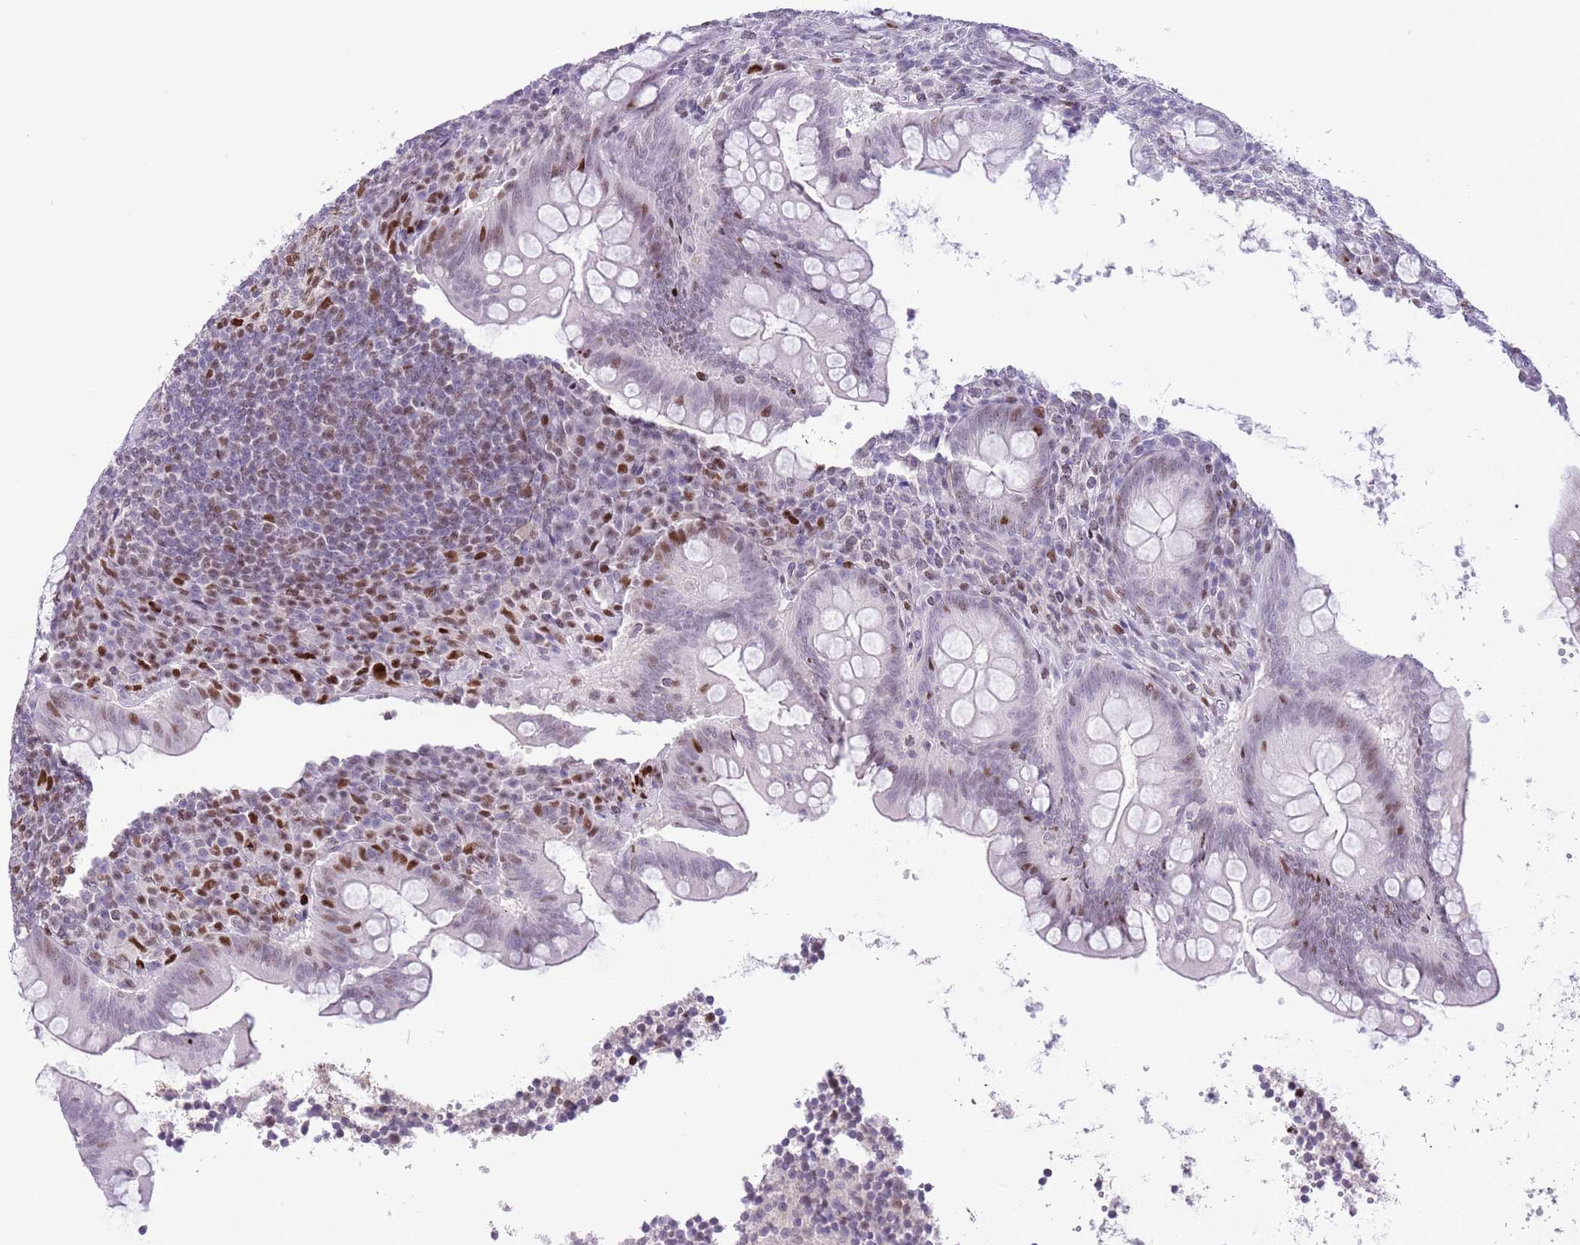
{"staining": {"intensity": "strong", "quantity": "25%-75%", "location": "nuclear"}, "tissue": "appendix", "cell_type": "Glandular cells", "image_type": "normal", "snomed": [{"axis": "morphology", "description": "Normal tissue, NOS"}, {"axis": "topography", "description": "Appendix"}], "caption": "Protein analysis of benign appendix reveals strong nuclear expression in approximately 25%-75% of glandular cells. Ihc stains the protein of interest in brown and the nuclei are stained blue.", "gene": "MFSD10", "patient": {"sex": "female", "age": 33}}